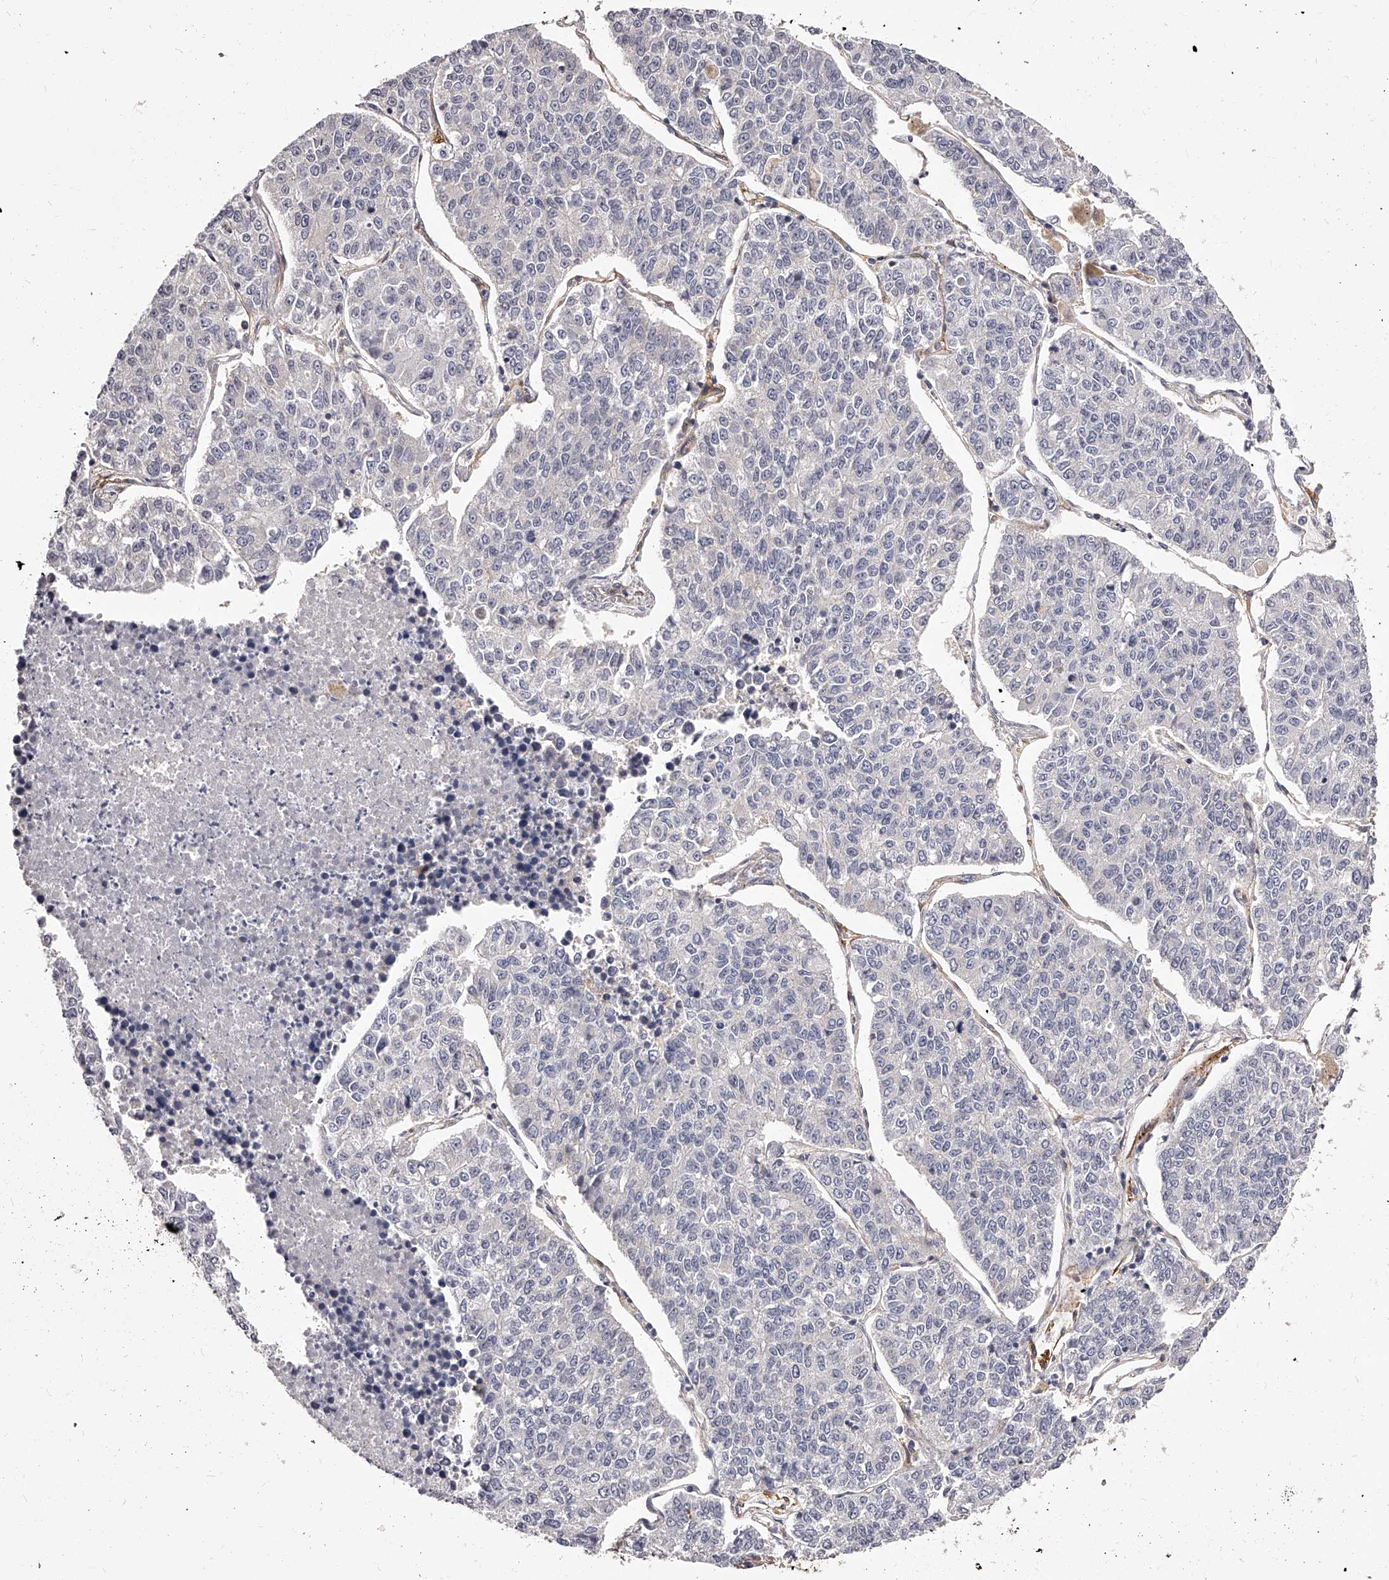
{"staining": {"intensity": "negative", "quantity": "none", "location": "none"}, "tissue": "lung cancer", "cell_type": "Tumor cells", "image_type": "cancer", "snomed": [{"axis": "morphology", "description": "Adenocarcinoma, NOS"}, {"axis": "topography", "description": "Lung"}], "caption": "Tumor cells show no significant staining in lung cancer. (DAB (3,3'-diaminobenzidine) immunohistochemistry (IHC) with hematoxylin counter stain).", "gene": "LAP3", "patient": {"sex": "male", "age": 49}}